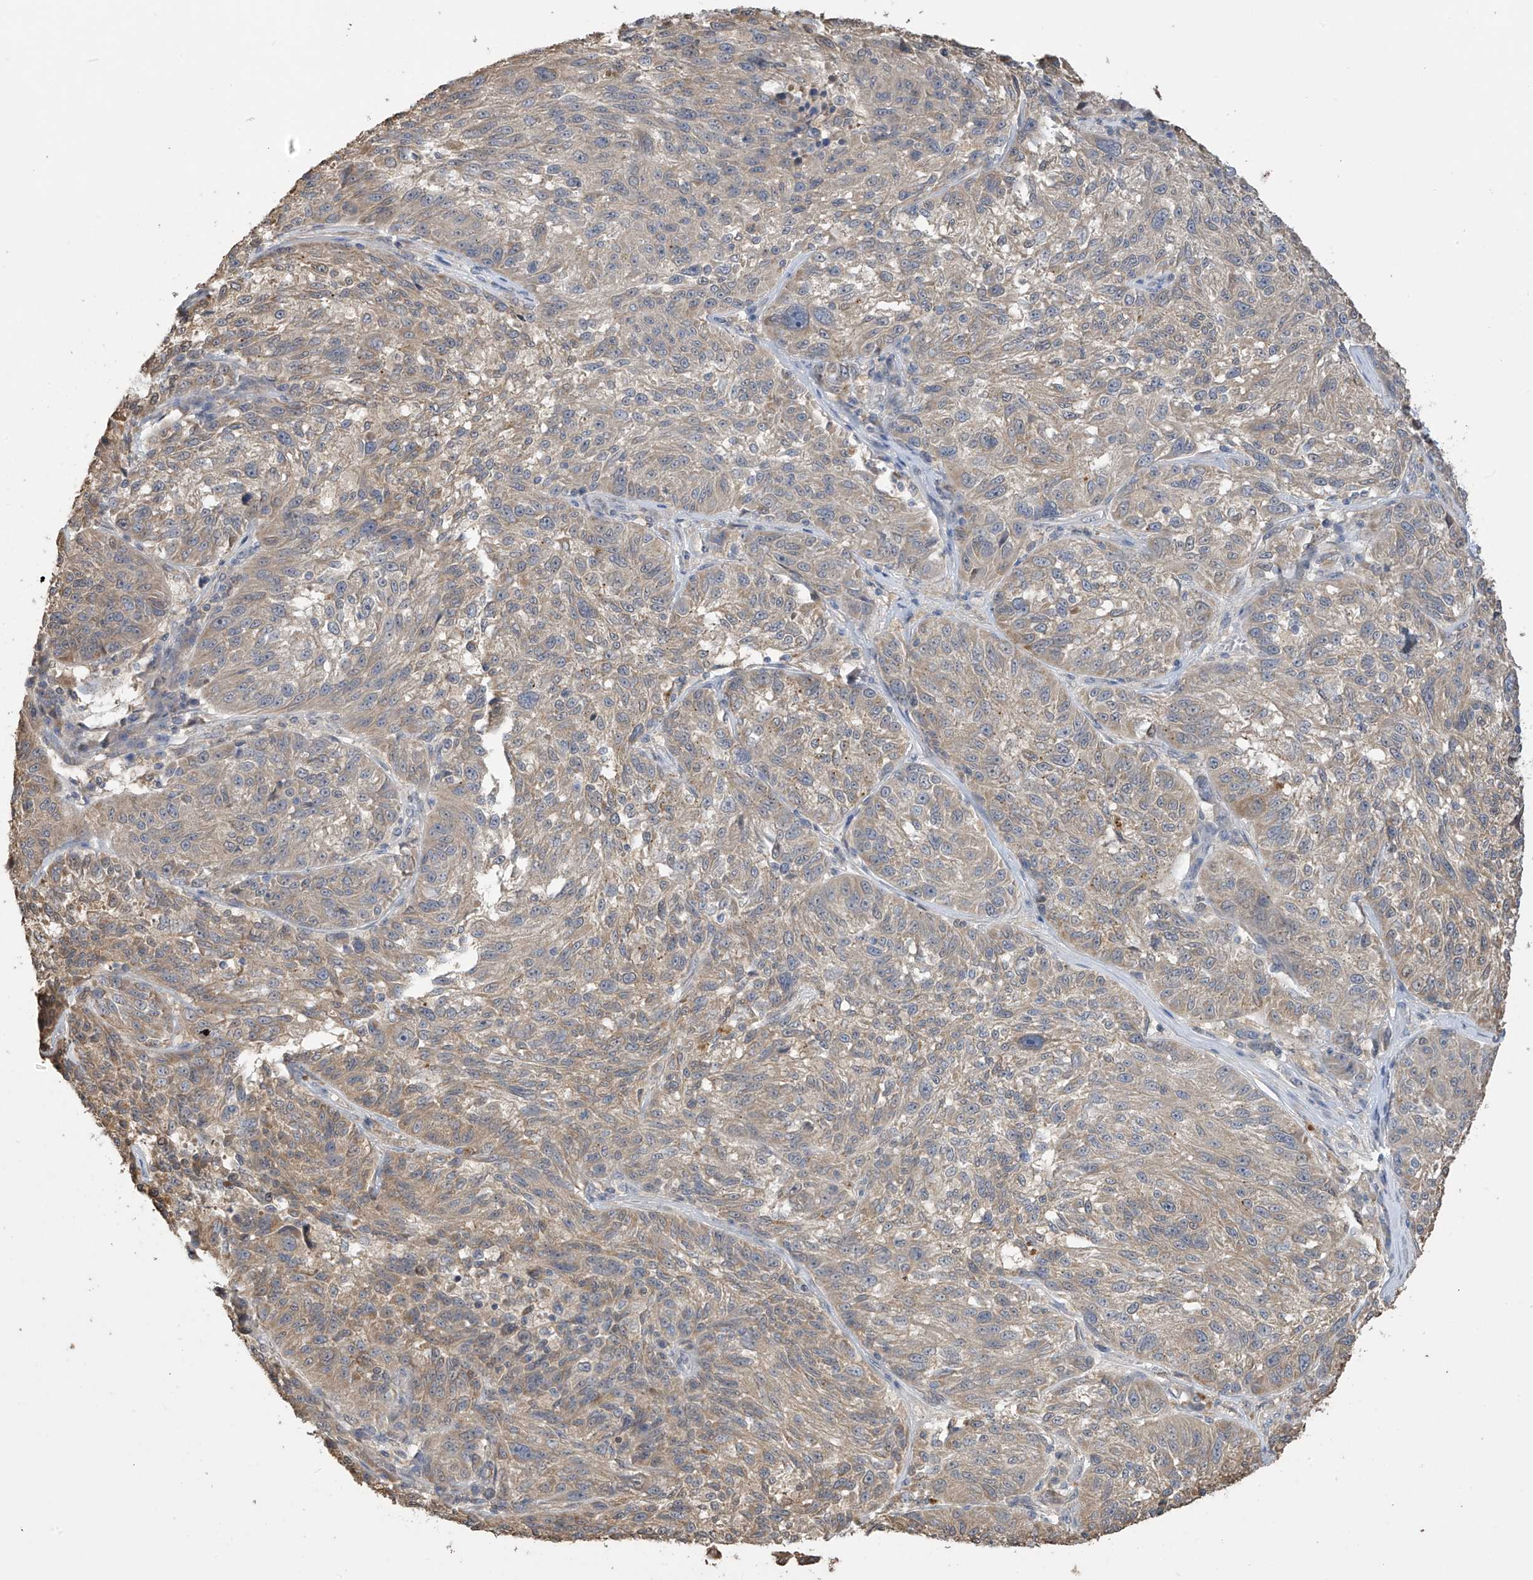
{"staining": {"intensity": "weak", "quantity": "<25%", "location": "cytoplasmic/membranous"}, "tissue": "melanoma", "cell_type": "Tumor cells", "image_type": "cancer", "snomed": [{"axis": "morphology", "description": "Malignant melanoma, NOS"}, {"axis": "topography", "description": "Skin"}], "caption": "IHC micrograph of melanoma stained for a protein (brown), which reveals no staining in tumor cells.", "gene": "SLFN14", "patient": {"sex": "male", "age": 53}}